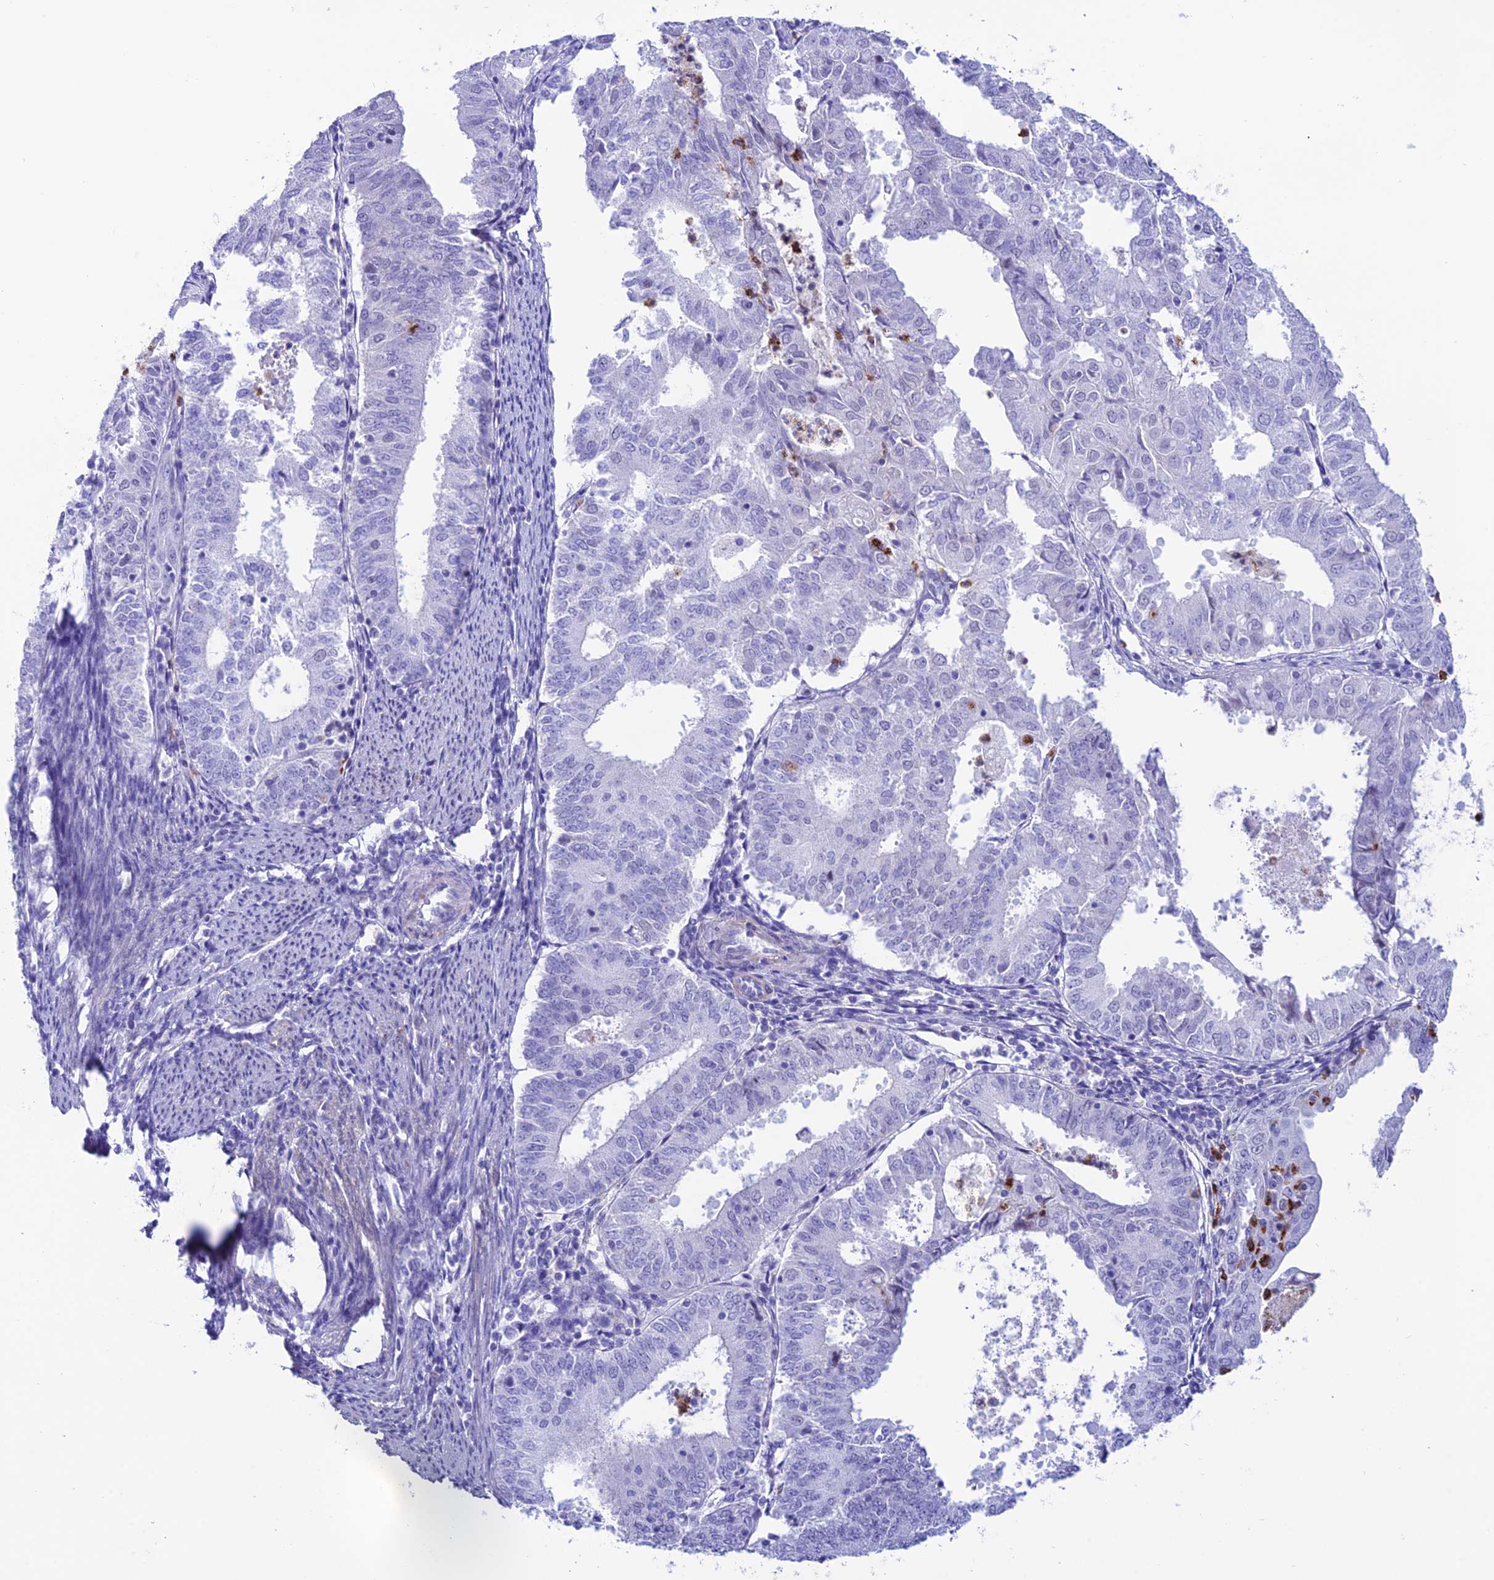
{"staining": {"intensity": "negative", "quantity": "none", "location": "none"}, "tissue": "endometrial cancer", "cell_type": "Tumor cells", "image_type": "cancer", "snomed": [{"axis": "morphology", "description": "Adenocarcinoma, NOS"}, {"axis": "topography", "description": "Endometrium"}], "caption": "Tumor cells are negative for protein expression in human endometrial cancer.", "gene": "COL6A6", "patient": {"sex": "female", "age": 57}}